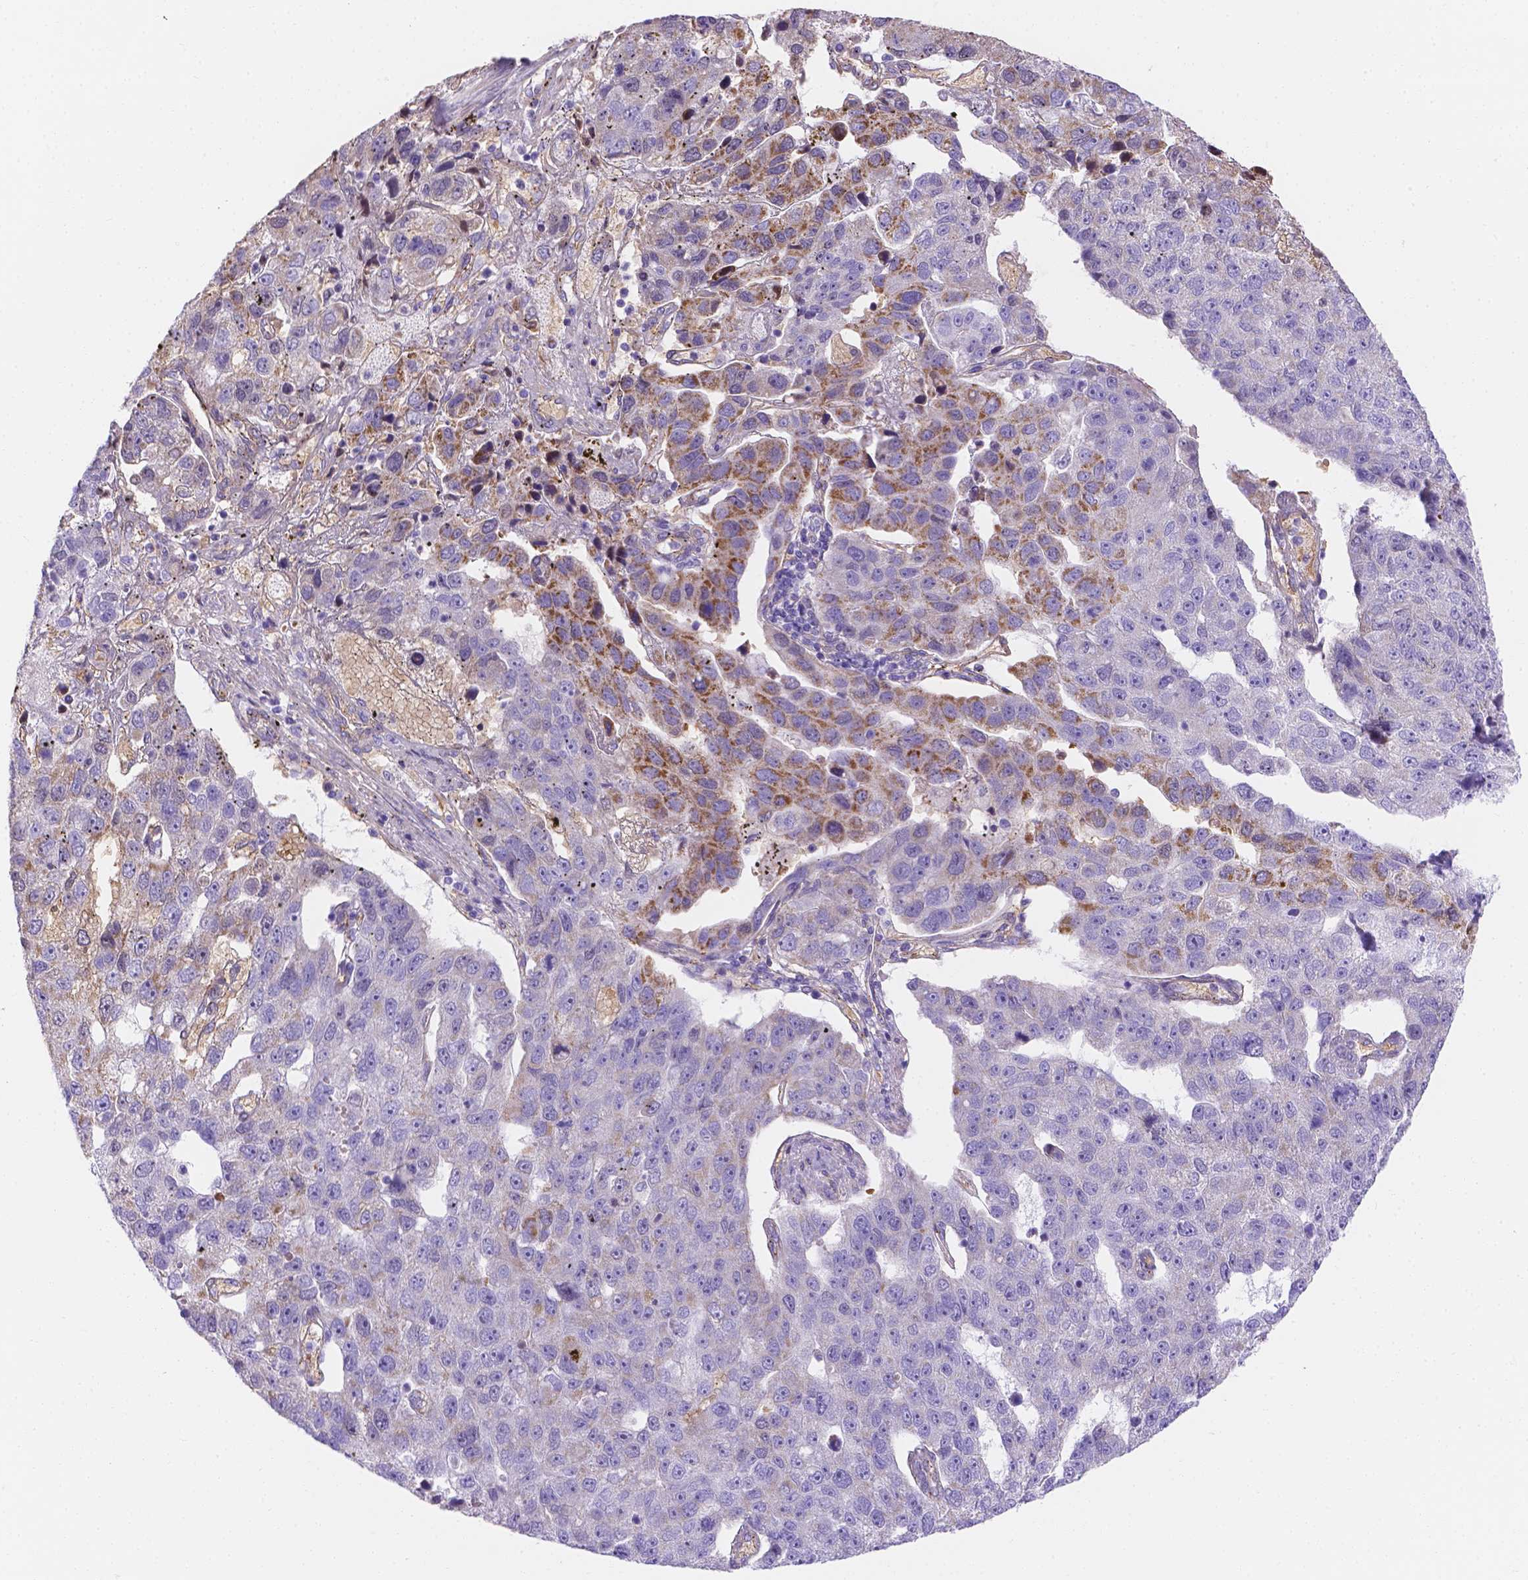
{"staining": {"intensity": "moderate", "quantity": "25%-75%", "location": "cytoplasmic/membranous"}, "tissue": "pancreatic cancer", "cell_type": "Tumor cells", "image_type": "cancer", "snomed": [{"axis": "morphology", "description": "Adenocarcinoma, NOS"}, {"axis": "topography", "description": "Pancreas"}], "caption": "IHC of pancreatic cancer (adenocarcinoma) exhibits medium levels of moderate cytoplasmic/membranous staining in about 25%-75% of tumor cells.", "gene": "SLC40A1", "patient": {"sex": "female", "age": 61}}